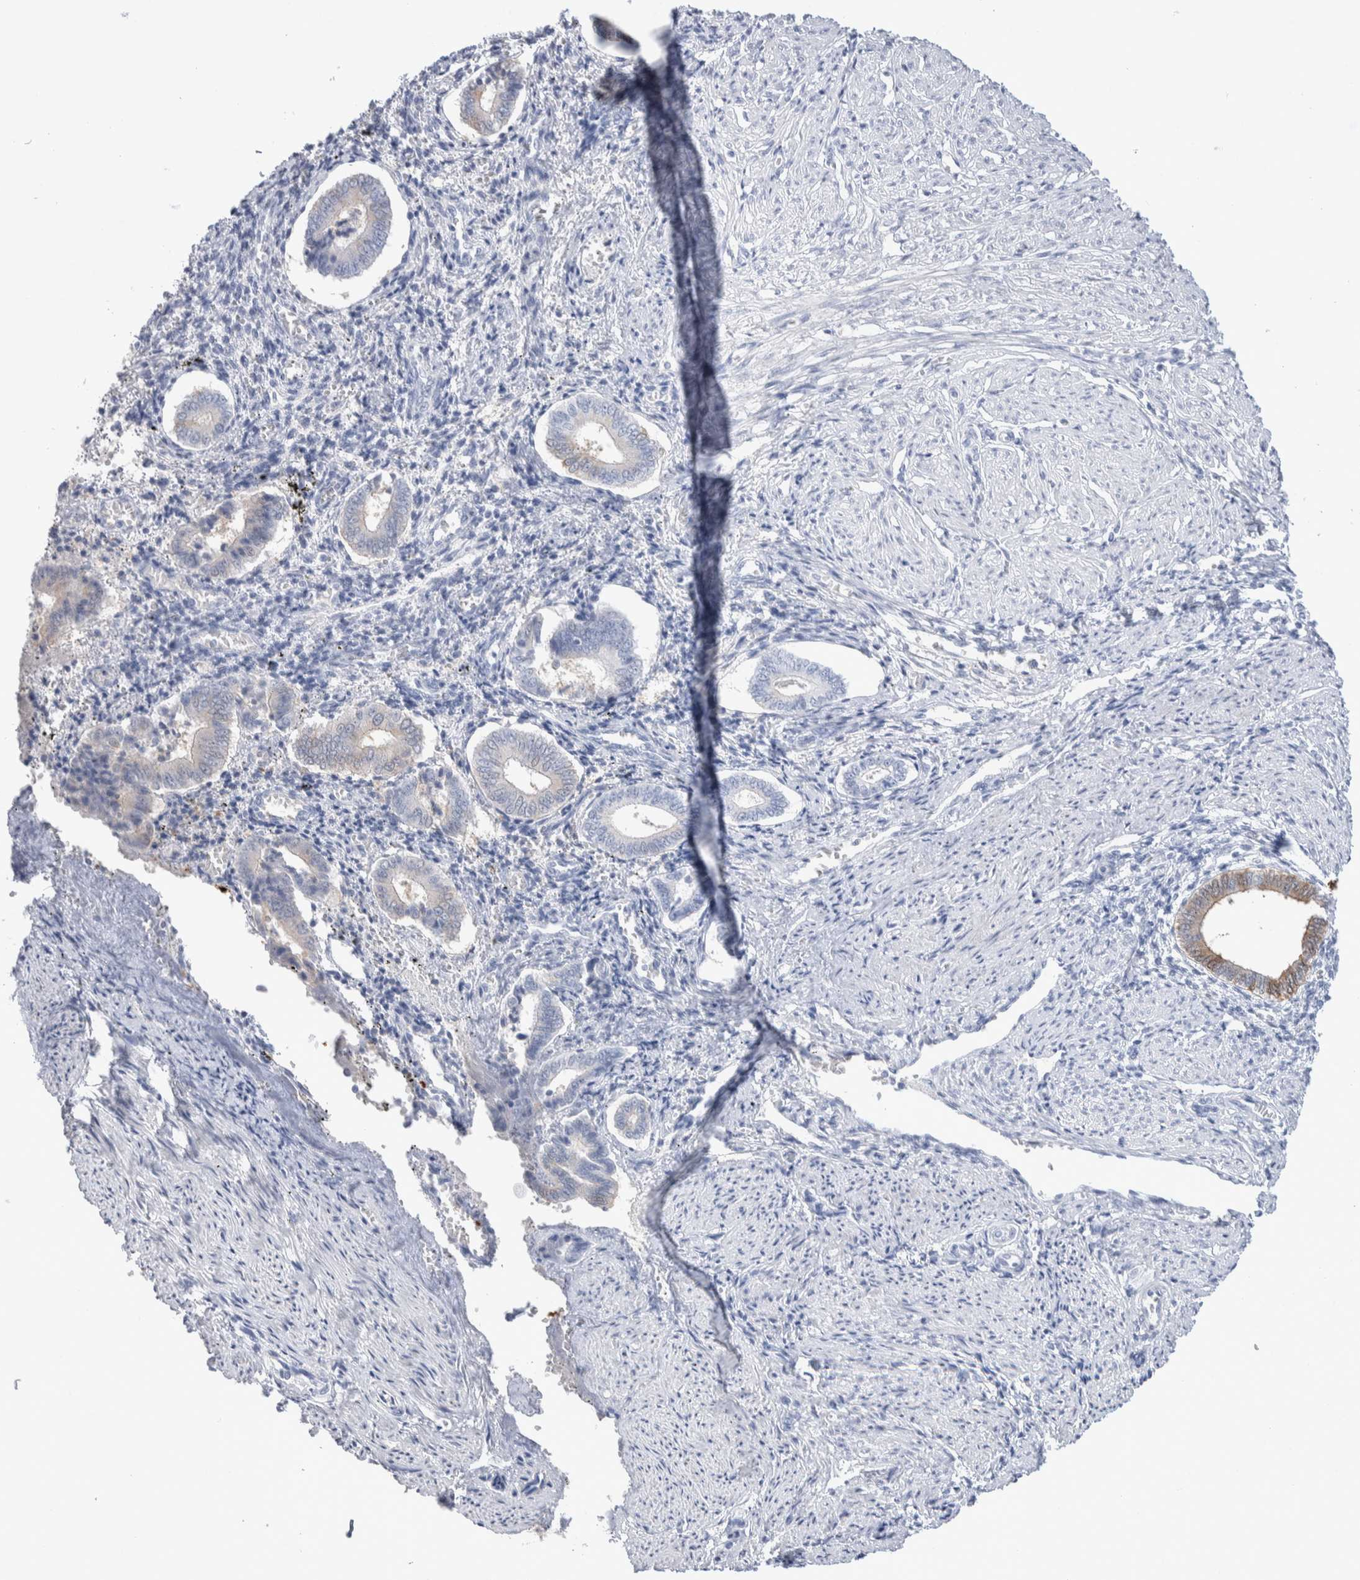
{"staining": {"intensity": "negative", "quantity": "none", "location": "none"}, "tissue": "endometrium", "cell_type": "Cells in endometrial stroma", "image_type": "normal", "snomed": [{"axis": "morphology", "description": "Normal tissue, NOS"}, {"axis": "topography", "description": "Endometrium"}], "caption": "Immunohistochemical staining of benign human endometrium displays no significant expression in cells in endometrial stroma.", "gene": "GDA", "patient": {"sex": "female", "age": 42}}